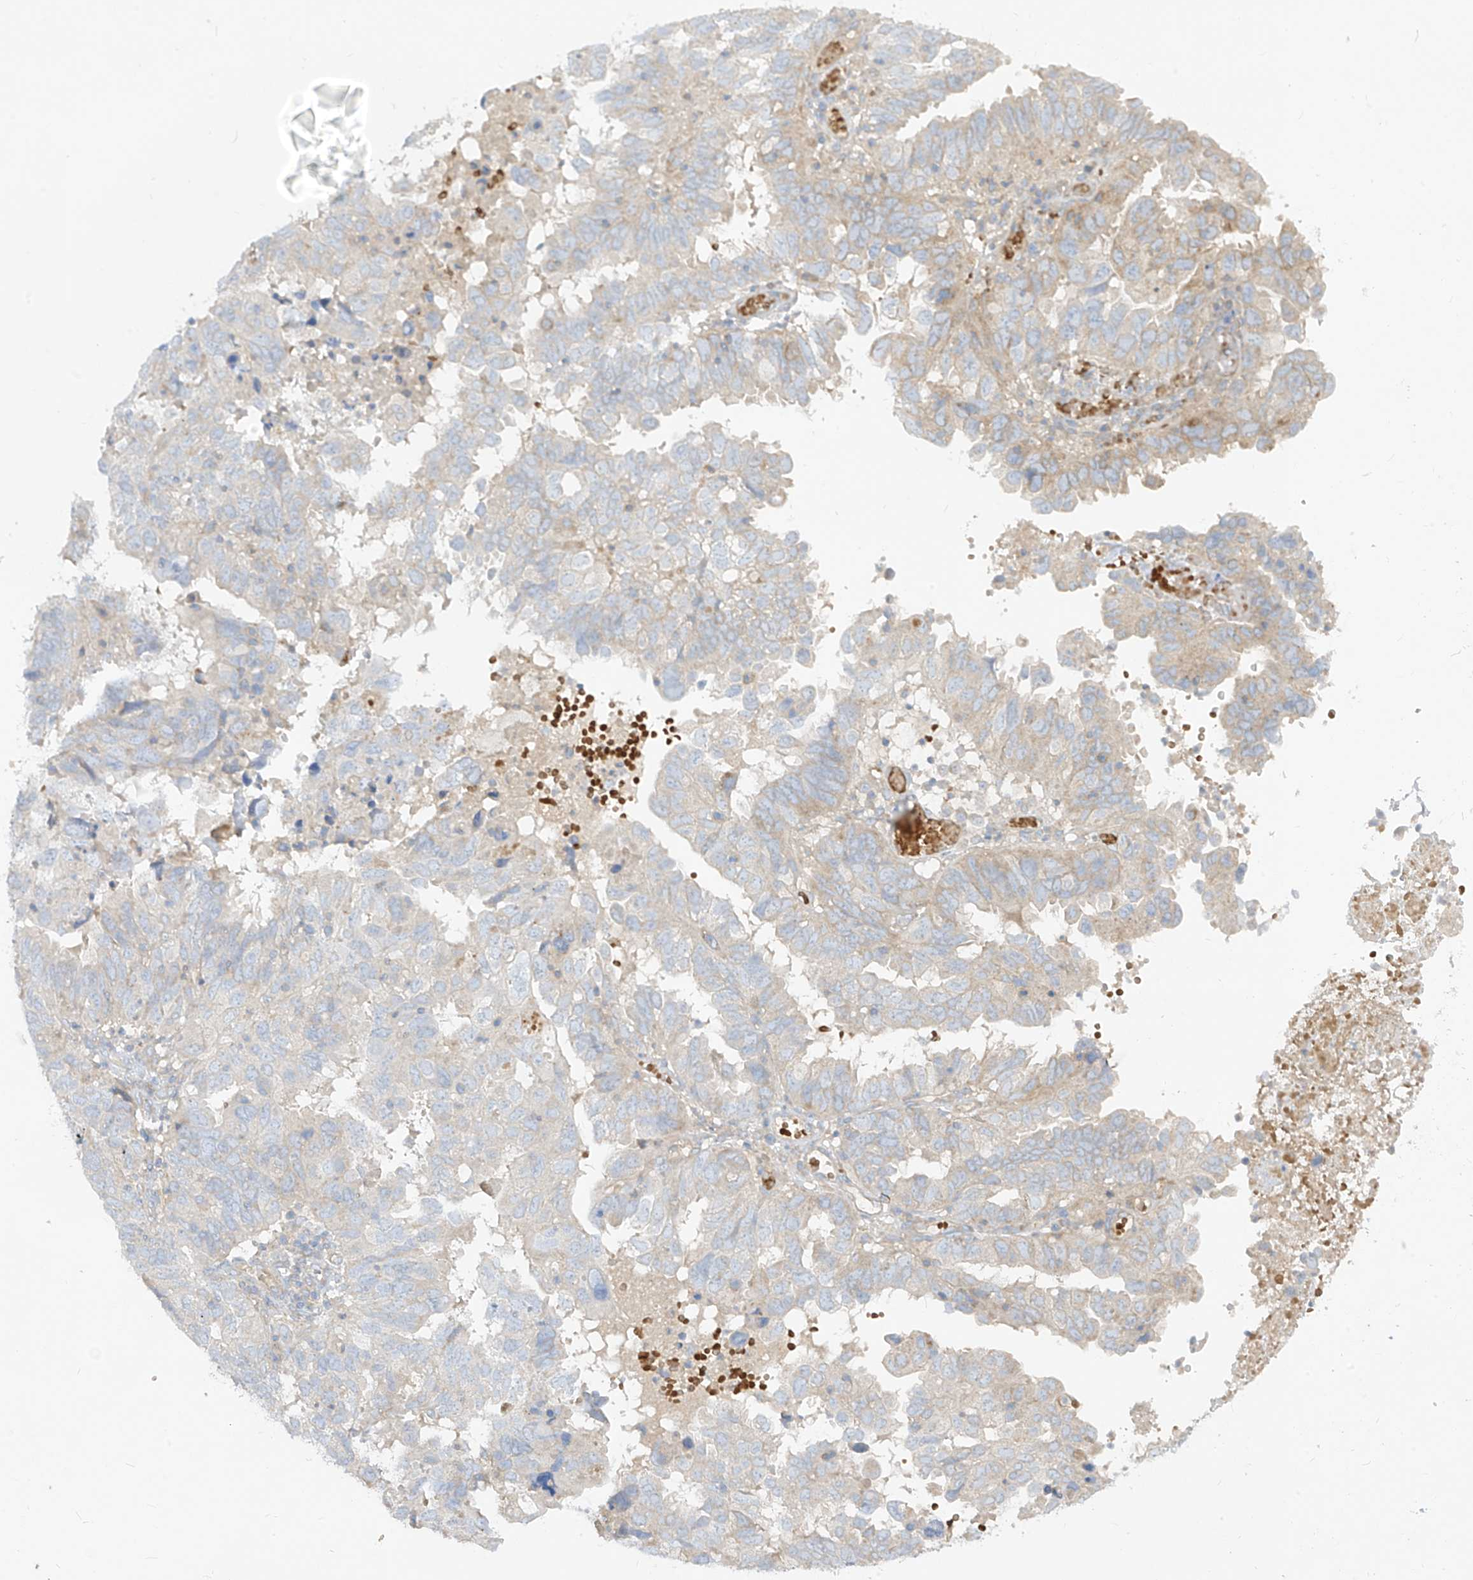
{"staining": {"intensity": "weak", "quantity": "<25%", "location": "cytoplasmic/membranous"}, "tissue": "endometrial cancer", "cell_type": "Tumor cells", "image_type": "cancer", "snomed": [{"axis": "morphology", "description": "Adenocarcinoma, NOS"}, {"axis": "topography", "description": "Uterus"}], "caption": "An immunohistochemistry photomicrograph of endometrial adenocarcinoma is shown. There is no staining in tumor cells of endometrial adenocarcinoma.", "gene": "DGKQ", "patient": {"sex": "female", "age": 77}}